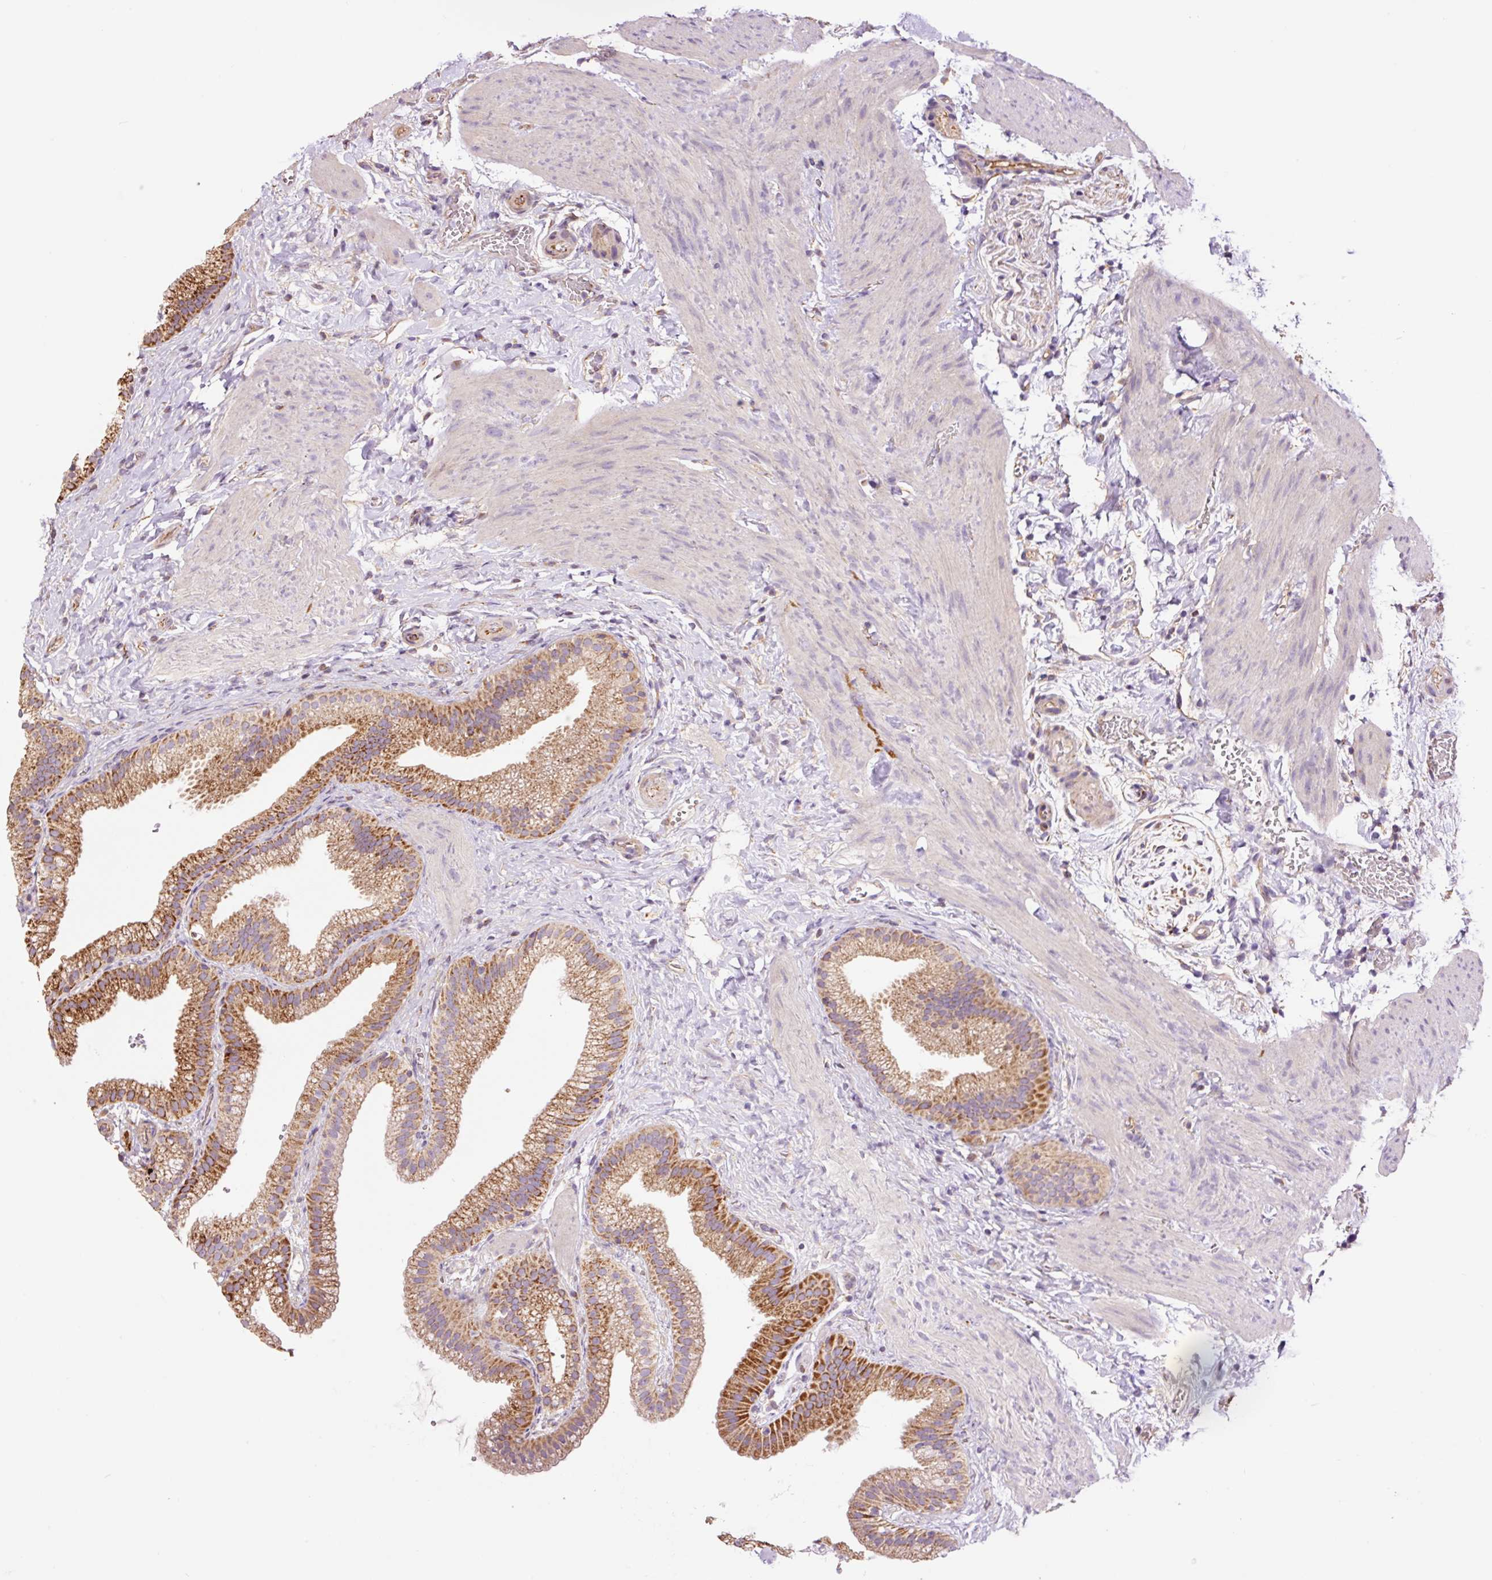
{"staining": {"intensity": "moderate", "quantity": ">75%", "location": "cytoplasmic/membranous"}, "tissue": "gallbladder", "cell_type": "Glandular cells", "image_type": "normal", "snomed": [{"axis": "morphology", "description": "Normal tissue, NOS"}, {"axis": "topography", "description": "Gallbladder"}], "caption": "Gallbladder stained for a protein displays moderate cytoplasmic/membranous positivity in glandular cells. (brown staining indicates protein expression, while blue staining denotes nuclei).", "gene": "PCK2", "patient": {"sex": "female", "age": 63}}